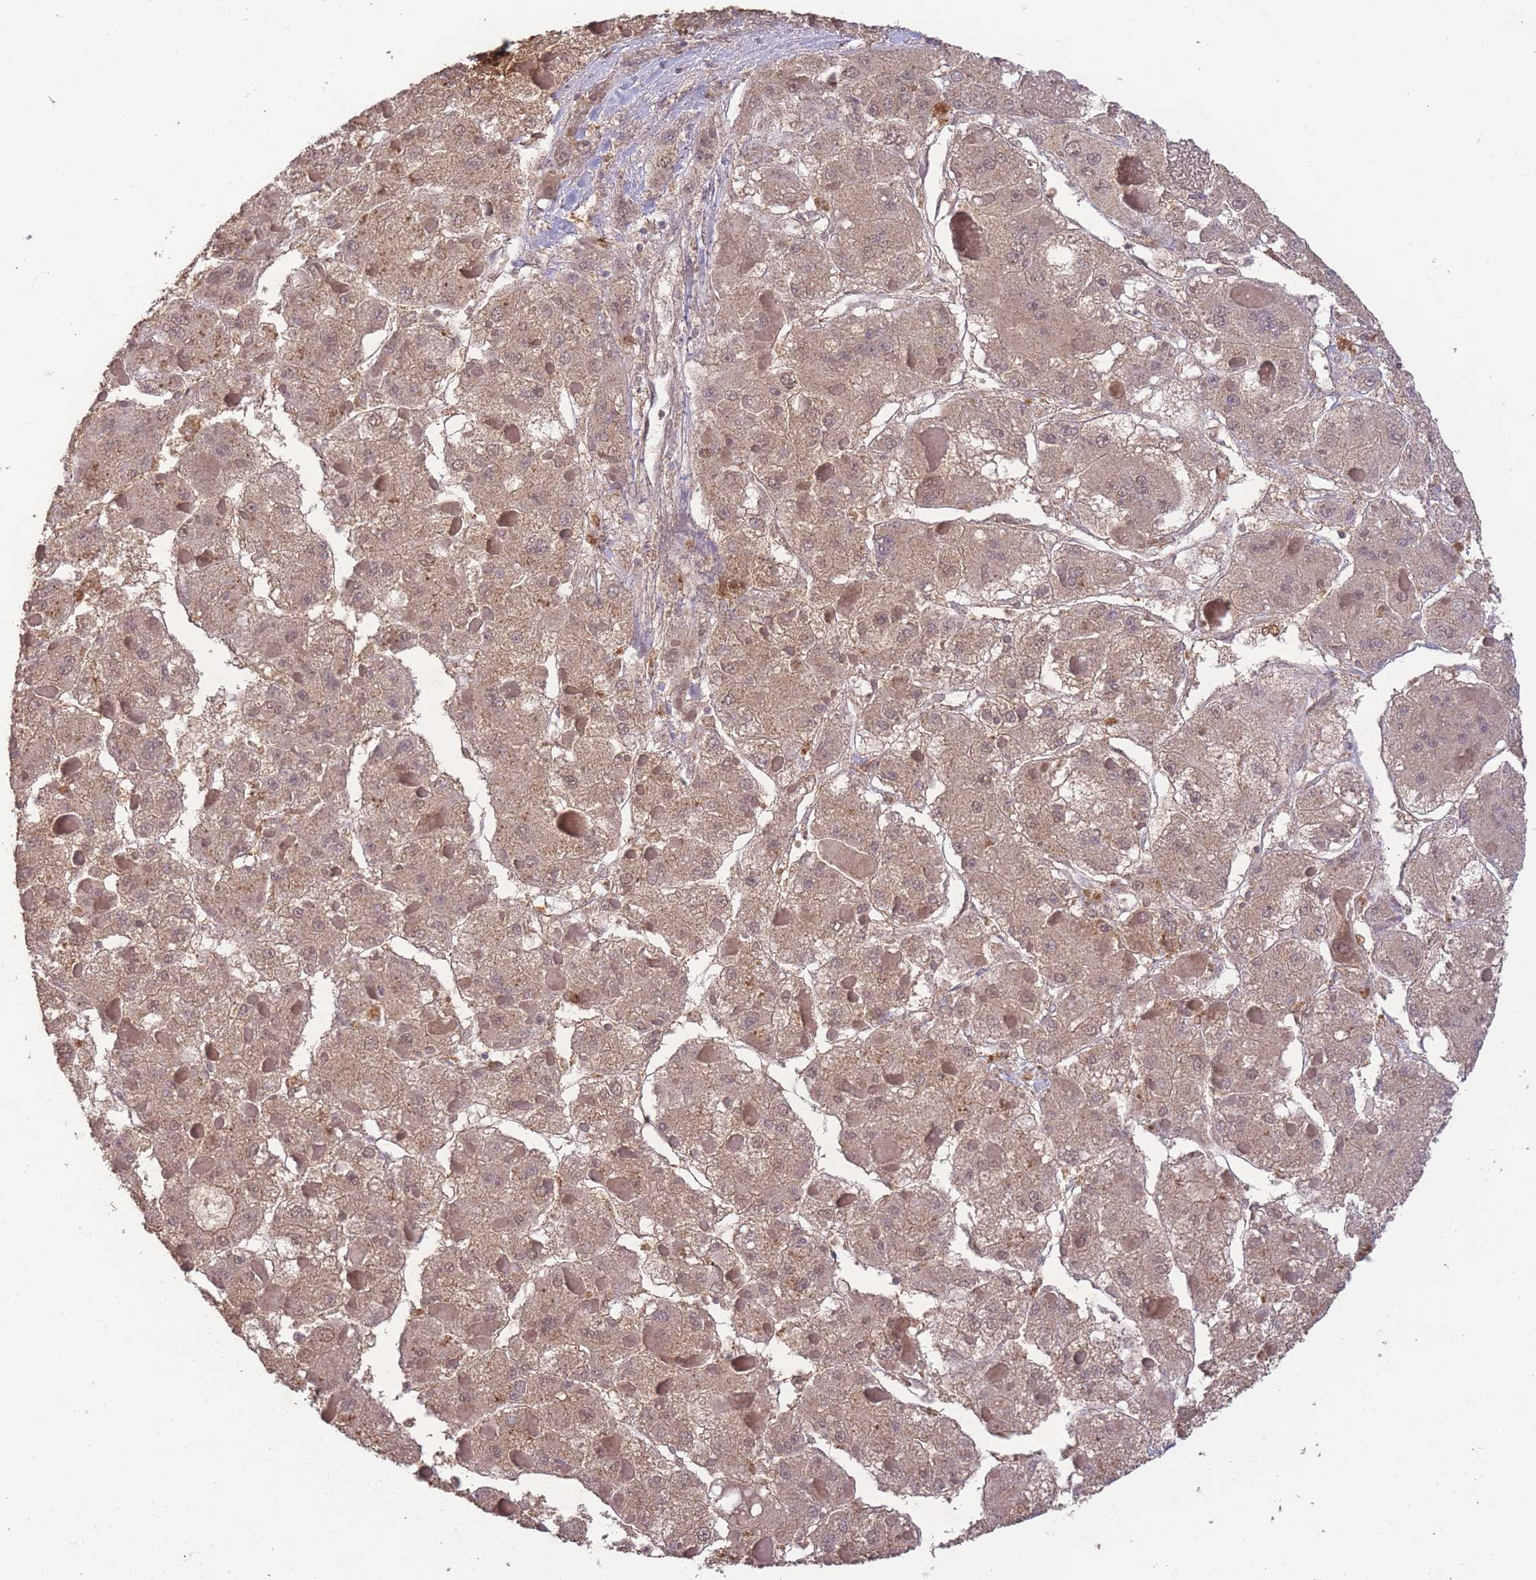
{"staining": {"intensity": "moderate", "quantity": ">75%", "location": "cytoplasmic/membranous,nuclear"}, "tissue": "liver cancer", "cell_type": "Tumor cells", "image_type": "cancer", "snomed": [{"axis": "morphology", "description": "Carcinoma, Hepatocellular, NOS"}, {"axis": "topography", "description": "Liver"}], "caption": "Immunohistochemical staining of hepatocellular carcinoma (liver) demonstrates moderate cytoplasmic/membranous and nuclear protein staining in approximately >75% of tumor cells.", "gene": "RNF144B", "patient": {"sex": "female", "age": 73}}